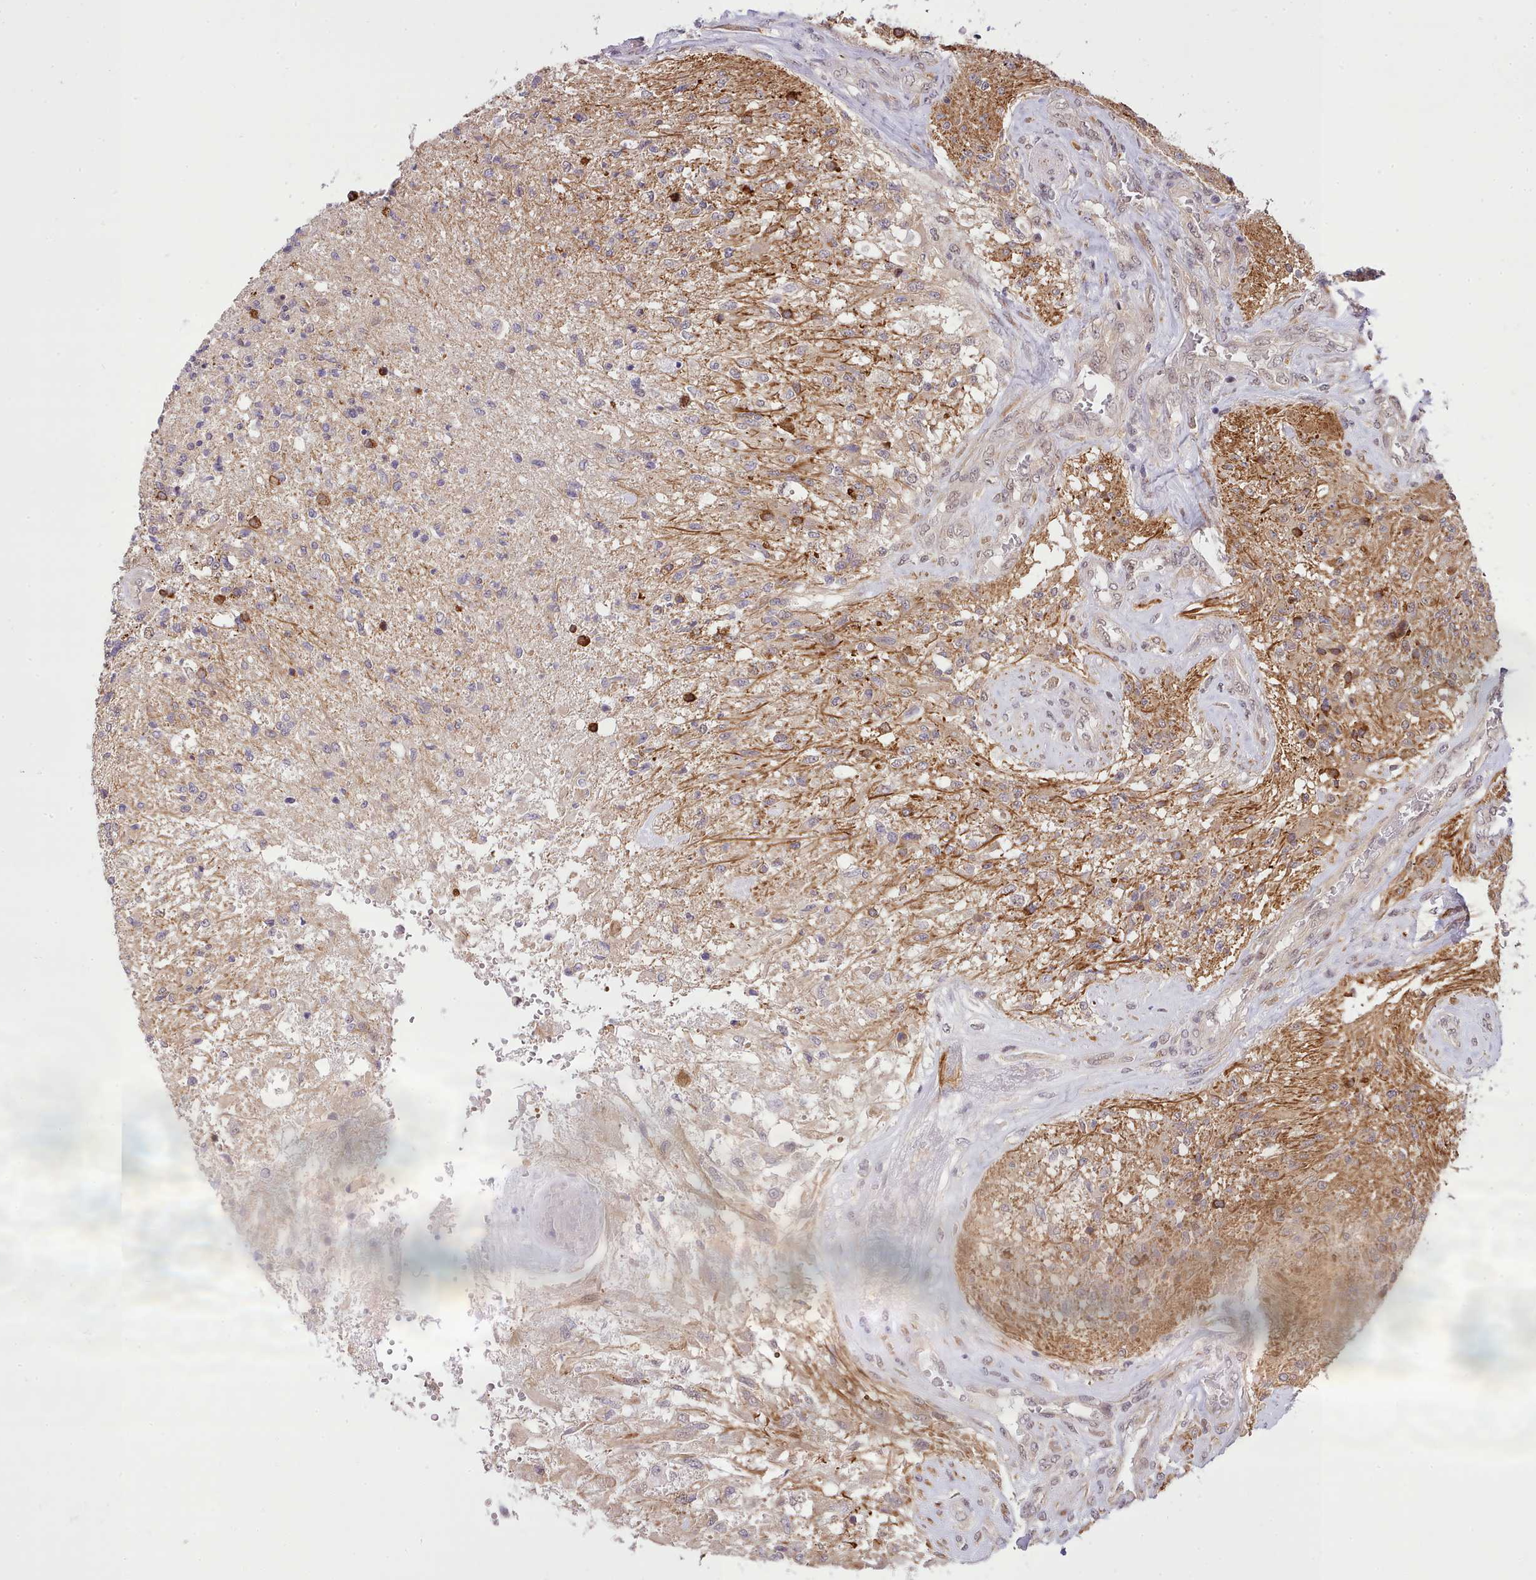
{"staining": {"intensity": "negative", "quantity": "none", "location": "none"}, "tissue": "glioma", "cell_type": "Tumor cells", "image_type": "cancer", "snomed": [{"axis": "morphology", "description": "Glioma, malignant, High grade"}, {"axis": "topography", "description": "Brain"}], "caption": "There is no significant positivity in tumor cells of high-grade glioma (malignant).", "gene": "HOXB7", "patient": {"sex": "male", "age": 56}}